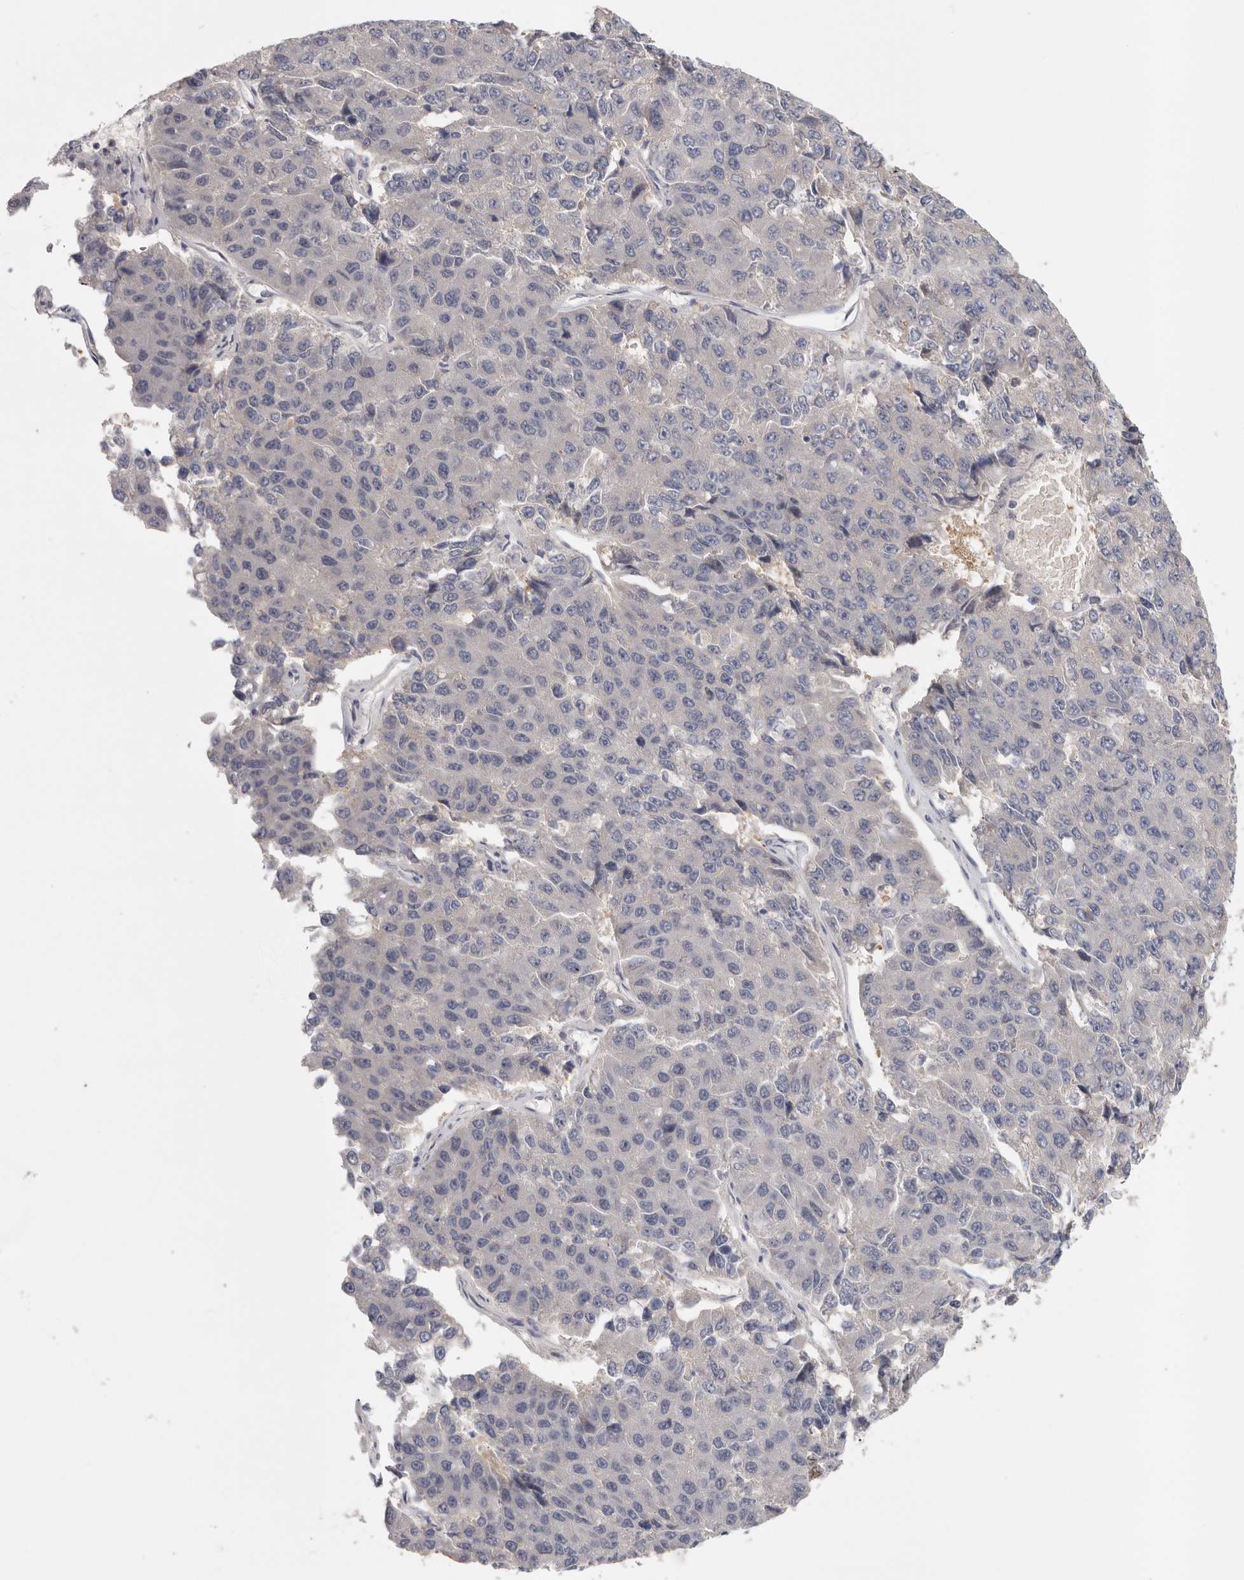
{"staining": {"intensity": "negative", "quantity": "none", "location": "none"}, "tissue": "pancreatic cancer", "cell_type": "Tumor cells", "image_type": "cancer", "snomed": [{"axis": "morphology", "description": "Adenocarcinoma, NOS"}, {"axis": "topography", "description": "Pancreas"}], "caption": "Adenocarcinoma (pancreatic) stained for a protein using immunohistochemistry reveals no positivity tumor cells.", "gene": "CFAP298", "patient": {"sex": "male", "age": 50}}